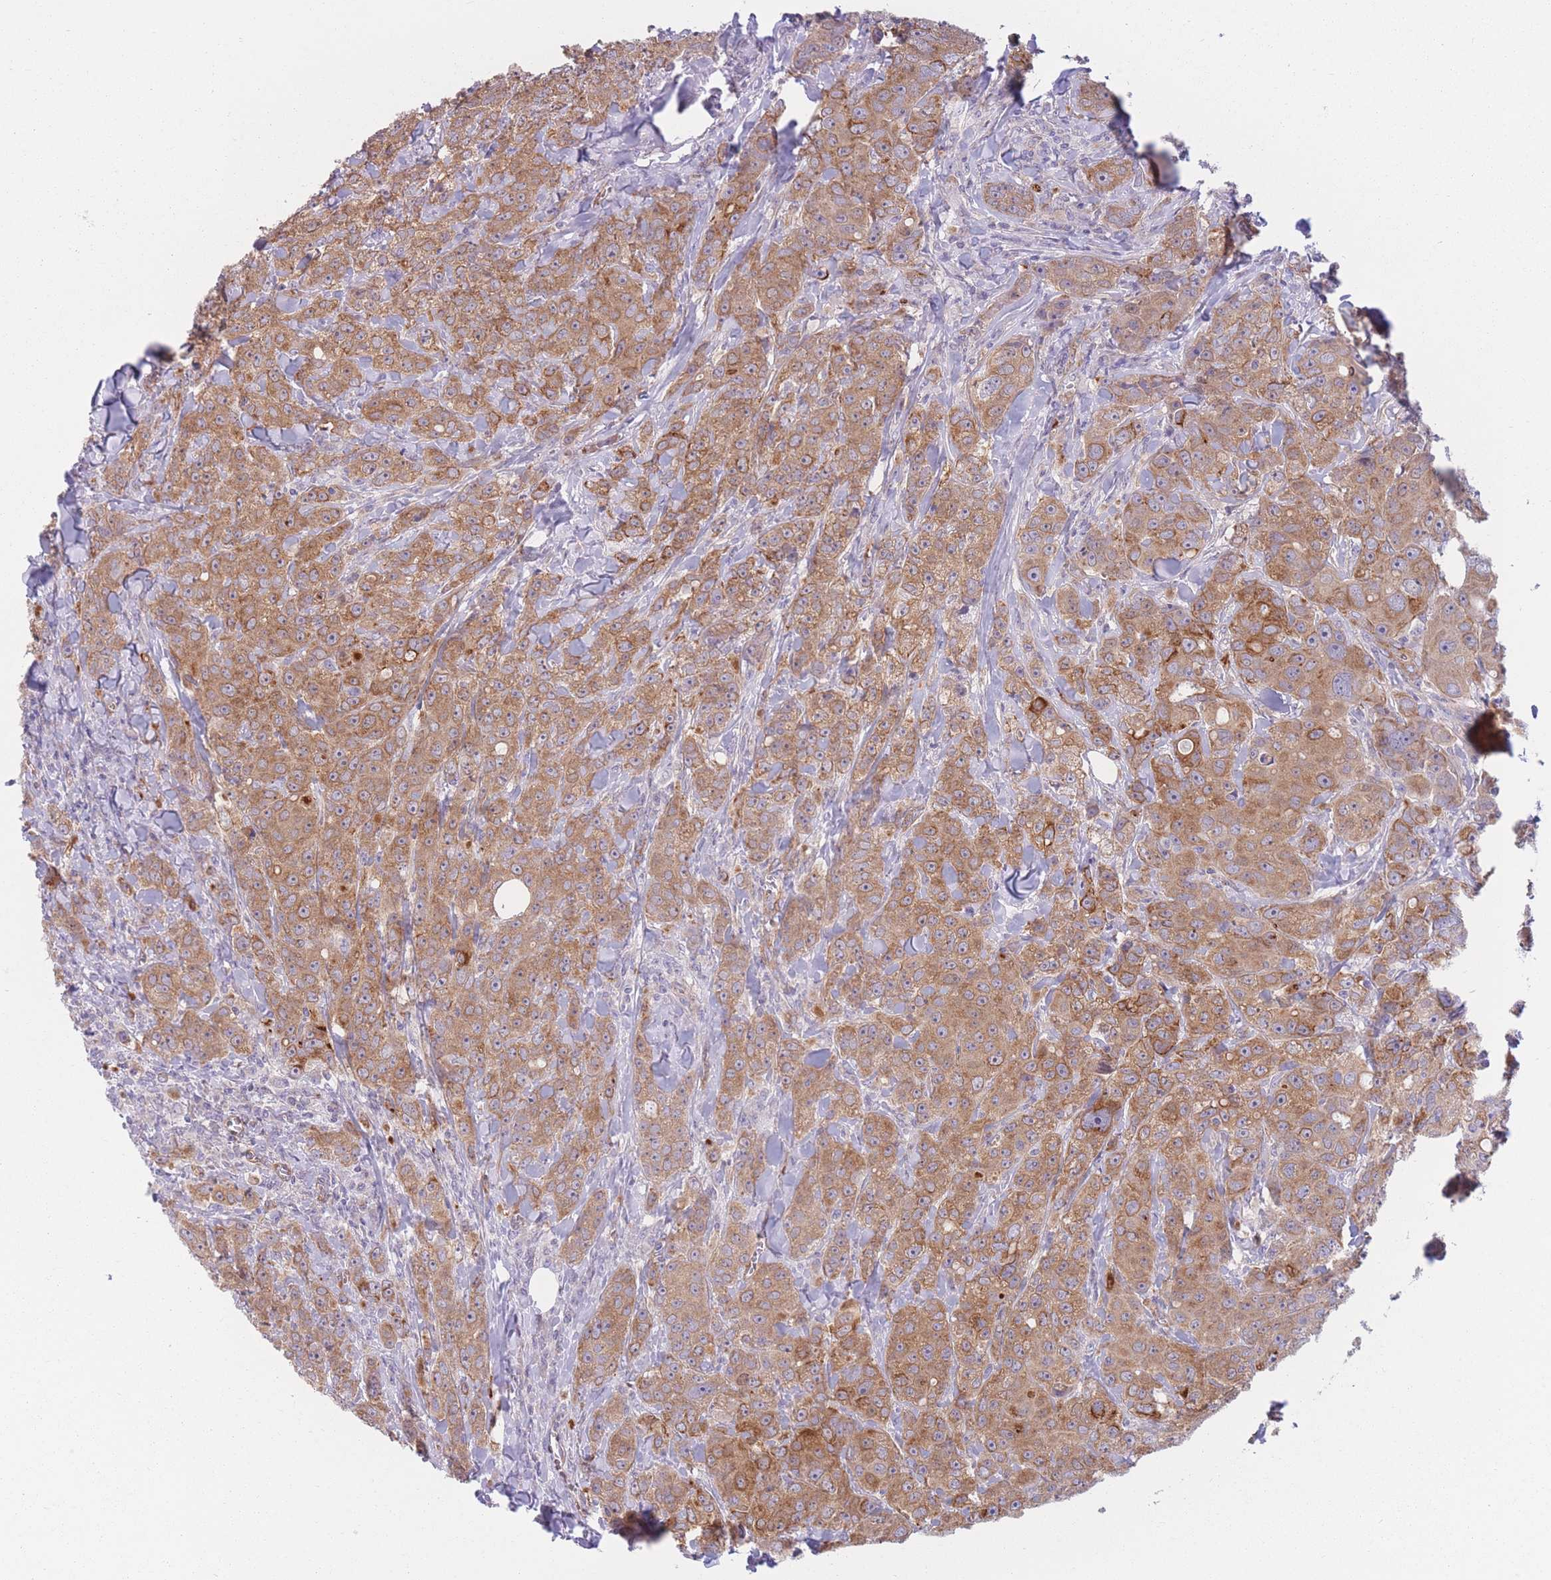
{"staining": {"intensity": "moderate", "quantity": ">75%", "location": "cytoplasmic/membranous"}, "tissue": "breast cancer", "cell_type": "Tumor cells", "image_type": "cancer", "snomed": [{"axis": "morphology", "description": "Duct carcinoma"}, {"axis": "topography", "description": "Breast"}], "caption": "Infiltrating ductal carcinoma (breast) stained with a protein marker reveals moderate staining in tumor cells.", "gene": "SERPINB3", "patient": {"sex": "female", "age": 43}}